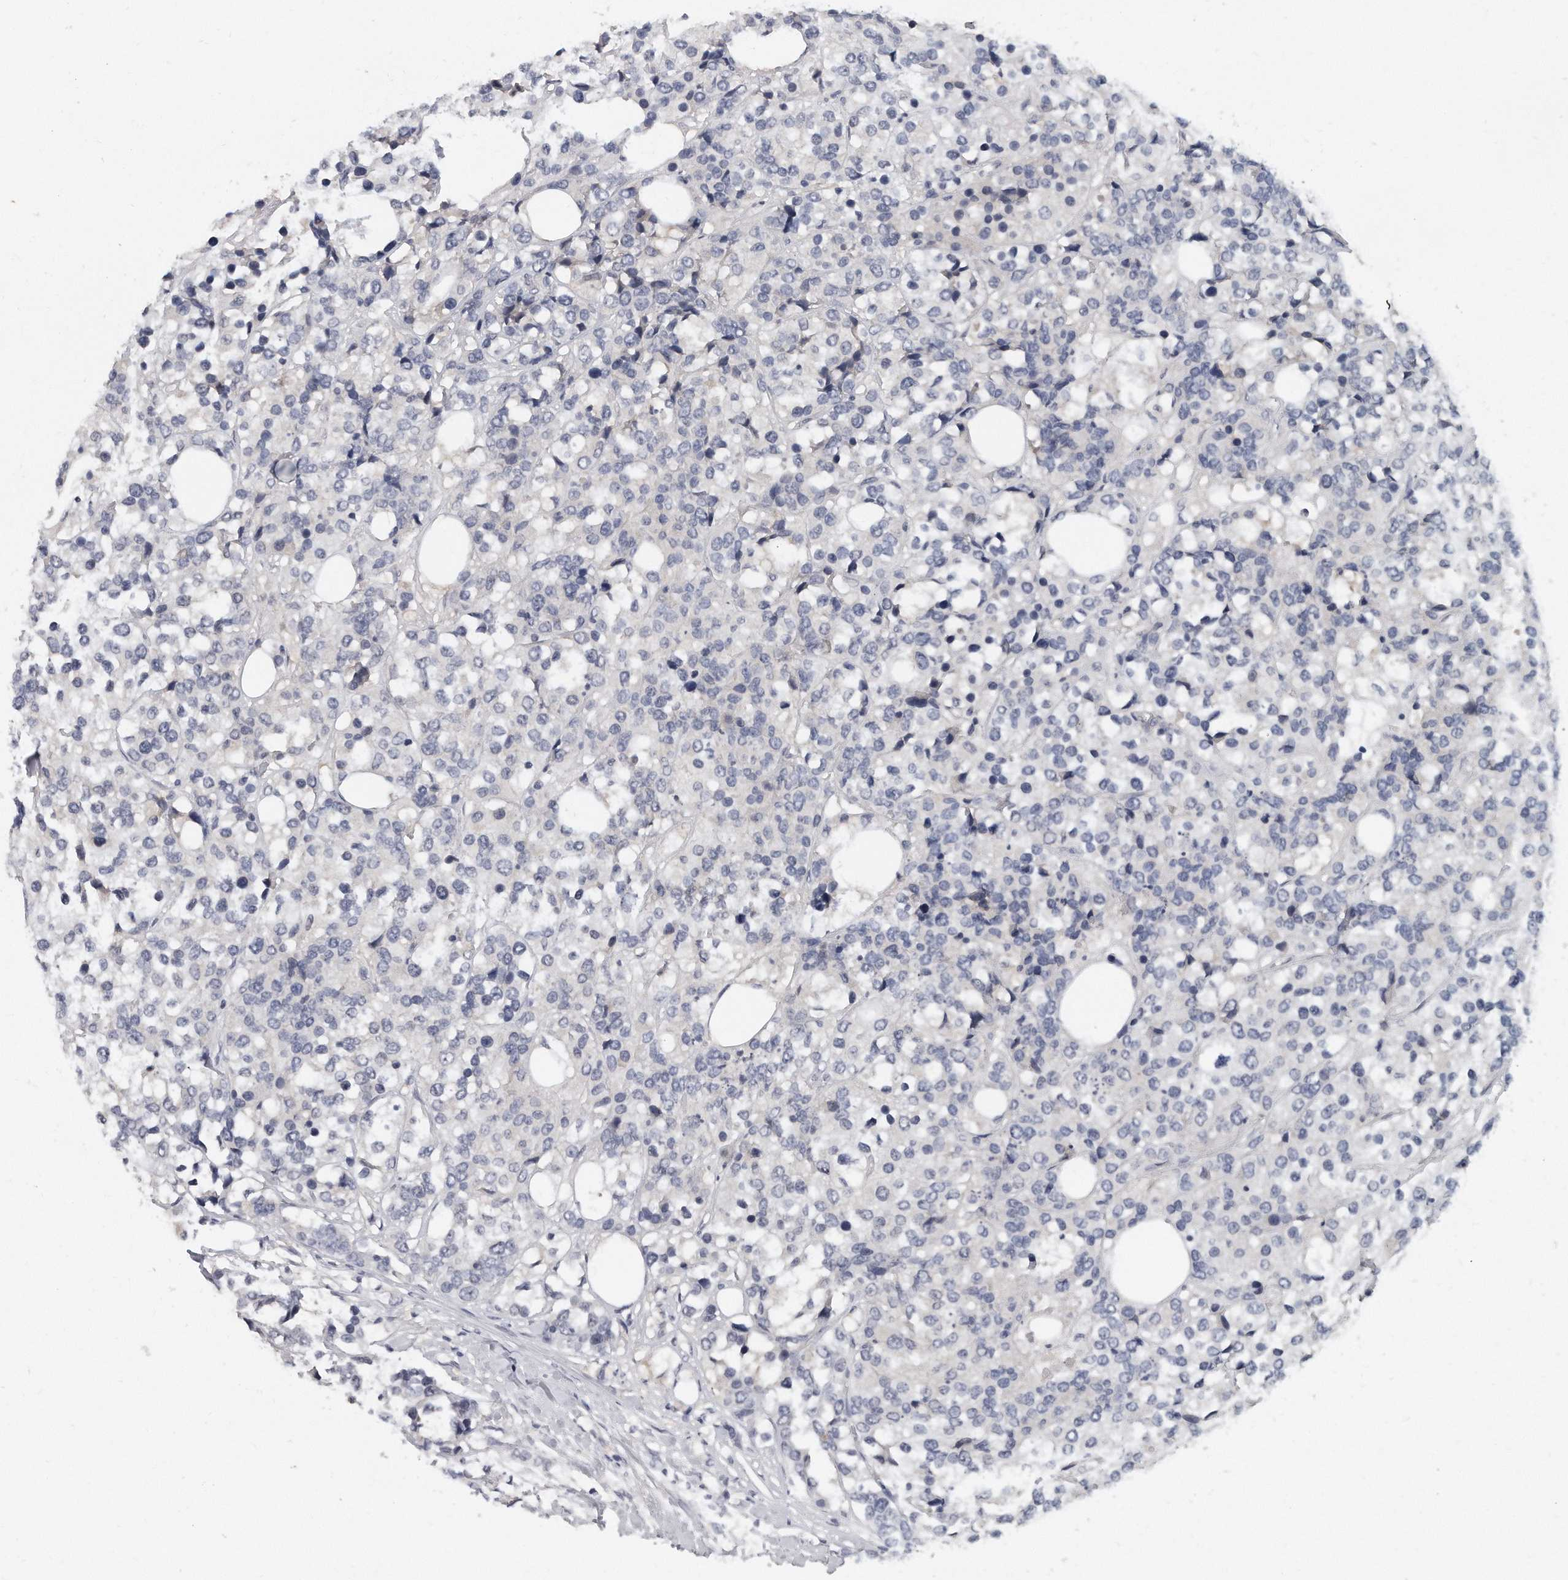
{"staining": {"intensity": "negative", "quantity": "none", "location": "none"}, "tissue": "breast cancer", "cell_type": "Tumor cells", "image_type": "cancer", "snomed": [{"axis": "morphology", "description": "Lobular carcinoma"}, {"axis": "topography", "description": "Breast"}], "caption": "Protein analysis of breast cancer displays no significant staining in tumor cells.", "gene": "KLHL7", "patient": {"sex": "female", "age": 59}}